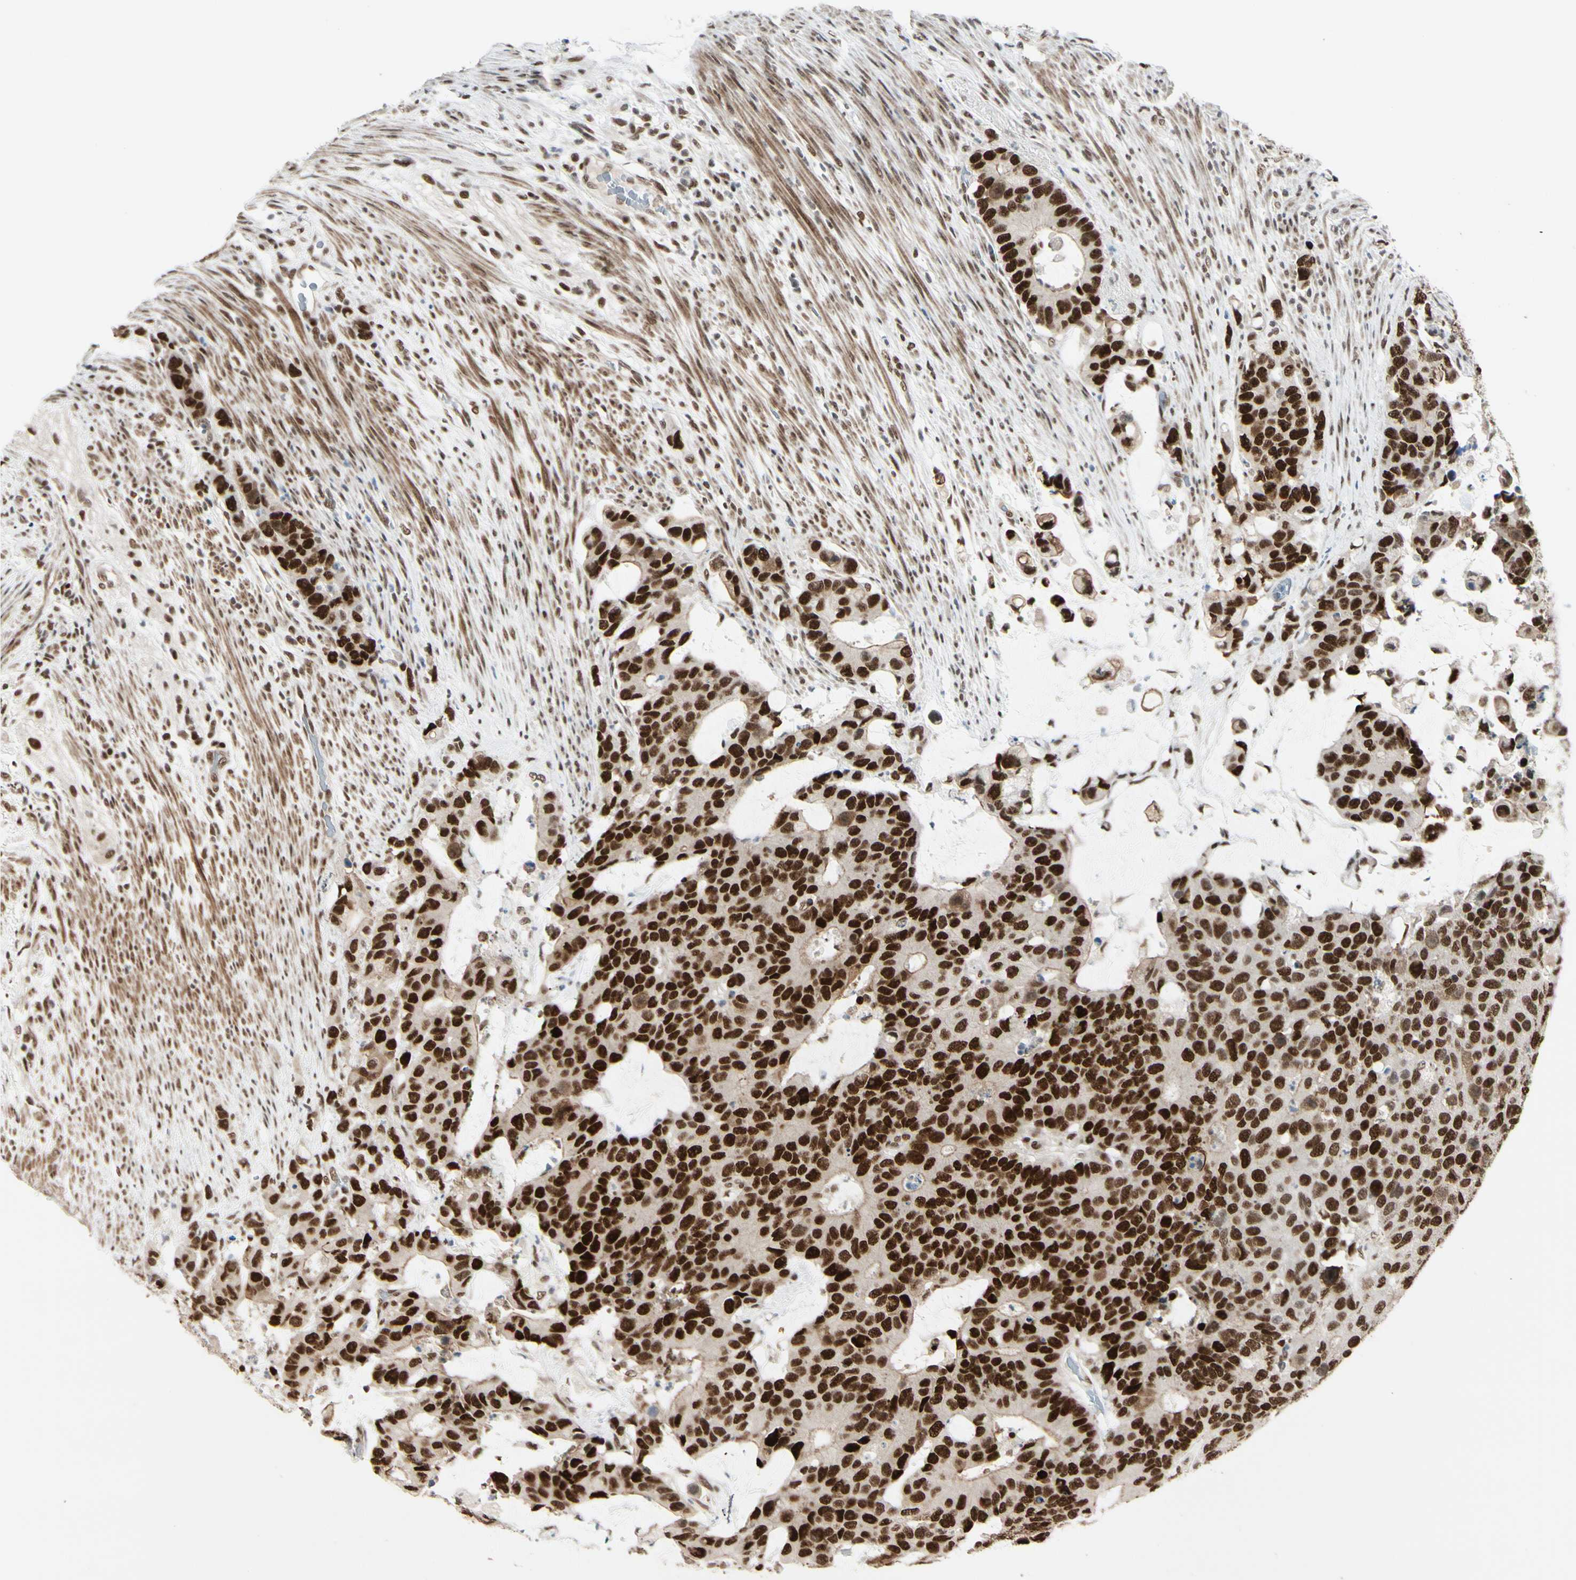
{"staining": {"intensity": "strong", "quantity": ">75%", "location": "nuclear"}, "tissue": "colorectal cancer", "cell_type": "Tumor cells", "image_type": "cancer", "snomed": [{"axis": "morphology", "description": "Adenocarcinoma, NOS"}, {"axis": "topography", "description": "Colon"}], "caption": "Strong nuclear expression is present in approximately >75% of tumor cells in colorectal cancer (adenocarcinoma). (Brightfield microscopy of DAB IHC at high magnification).", "gene": "CHAMP1", "patient": {"sex": "female", "age": 86}}